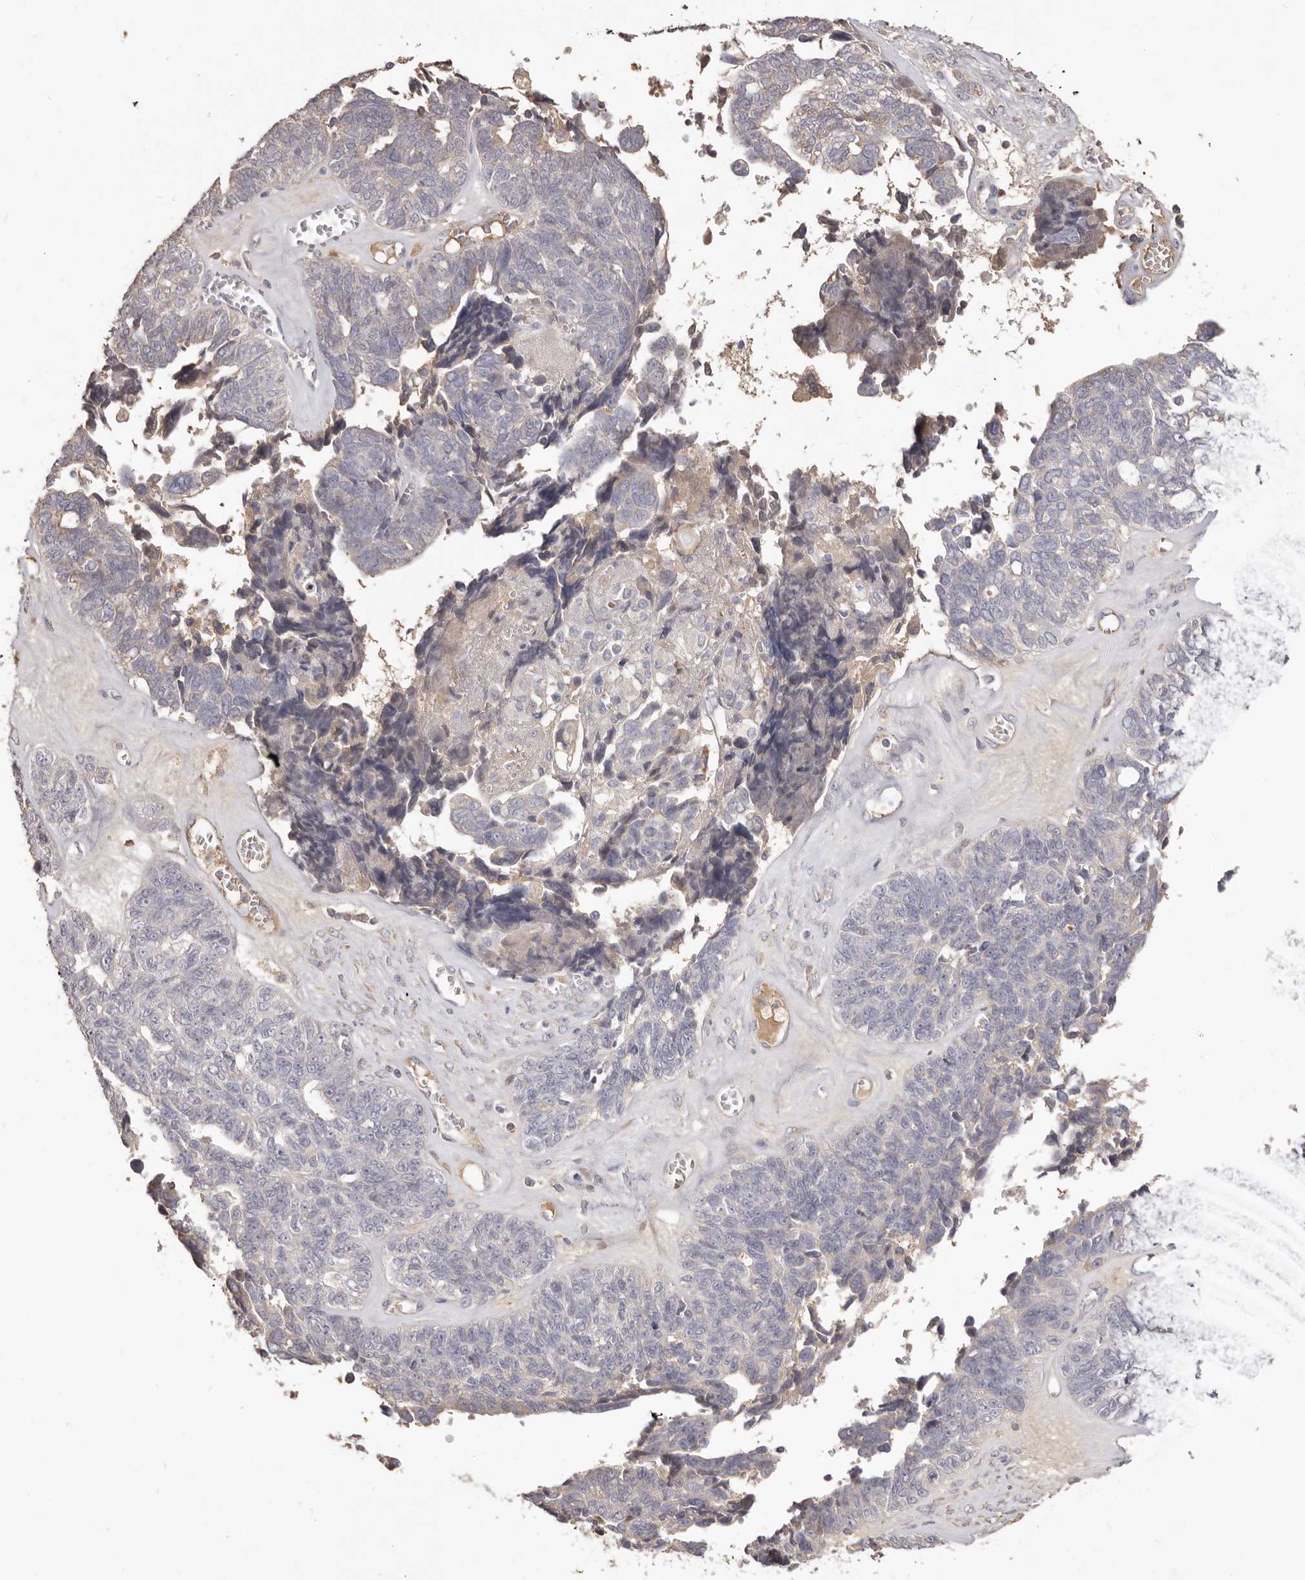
{"staining": {"intensity": "negative", "quantity": "none", "location": "none"}, "tissue": "ovarian cancer", "cell_type": "Tumor cells", "image_type": "cancer", "snomed": [{"axis": "morphology", "description": "Cystadenocarcinoma, serous, NOS"}, {"axis": "topography", "description": "Ovary"}], "caption": "Immunohistochemical staining of human ovarian serous cystadenocarcinoma exhibits no significant staining in tumor cells.", "gene": "HCAR2", "patient": {"sex": "female", "age": 79}}